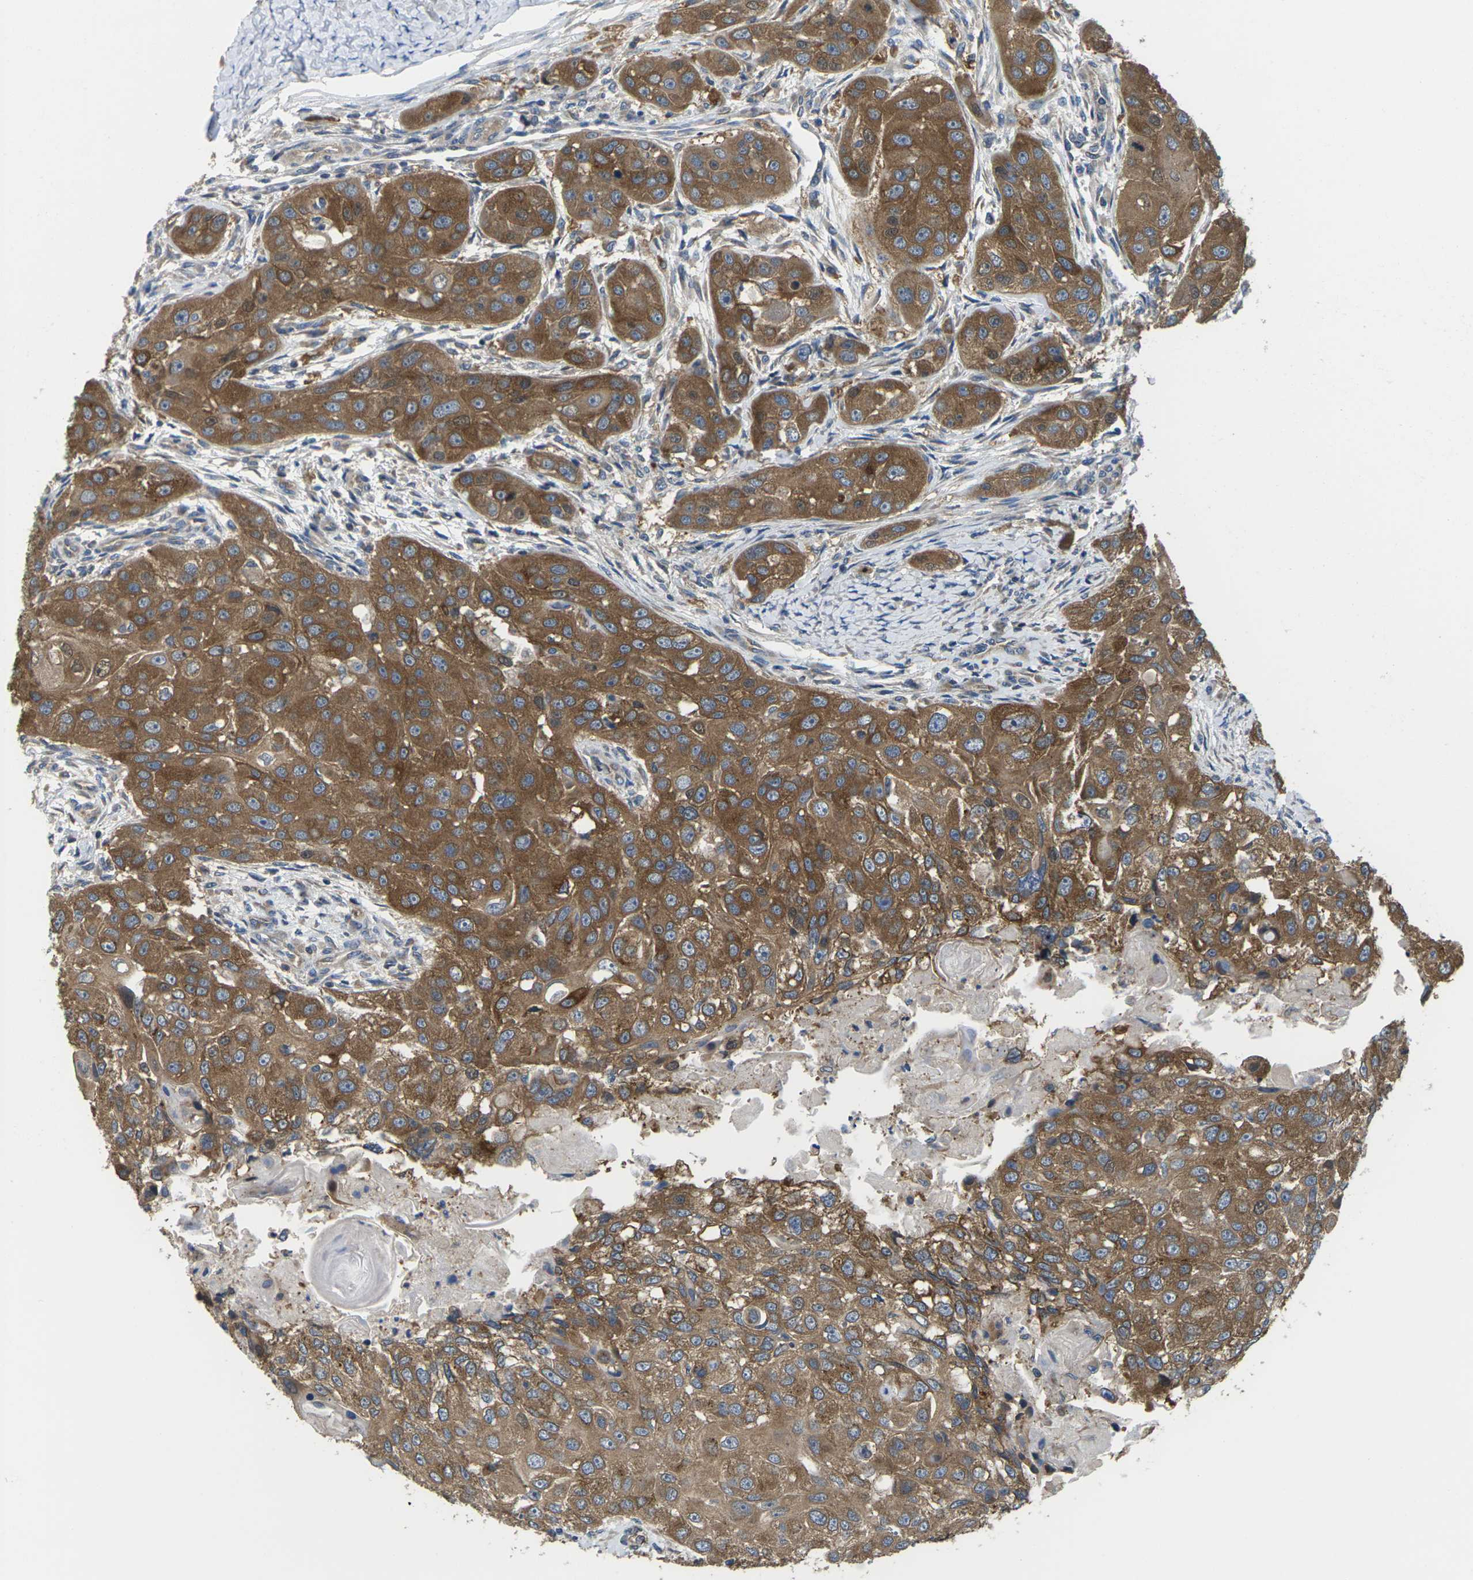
{"staining": {"intensity": "moderate", "quantity": ">75%", "location": "cytoplasmic/membranous"}, "tissue": "head and neck cancer", "cell_type": "Tumor cells", "image_type": "cancer", "snomed": [{"axis": "morphology", "description": "Normal tissue, NOS"}, {"axis": "morphology", "description": "Squamous cell carcinoma, NOS"}, {"axis": "topography", "description": "Skeletal muscle"}, {"axis": "topography", "description": "Head-Neck"}], "caption": "A medium amount of moderate cytoplasmic/membranous positivity is appreciated in about >75% of tumor cells in head and neck squamous cell carcinoma tissue. (brown staining indicates protein expression, while blue staining denotes nuclei).", "gene": "TMCC2", "patient": {"sex": "male", "age": 51}}